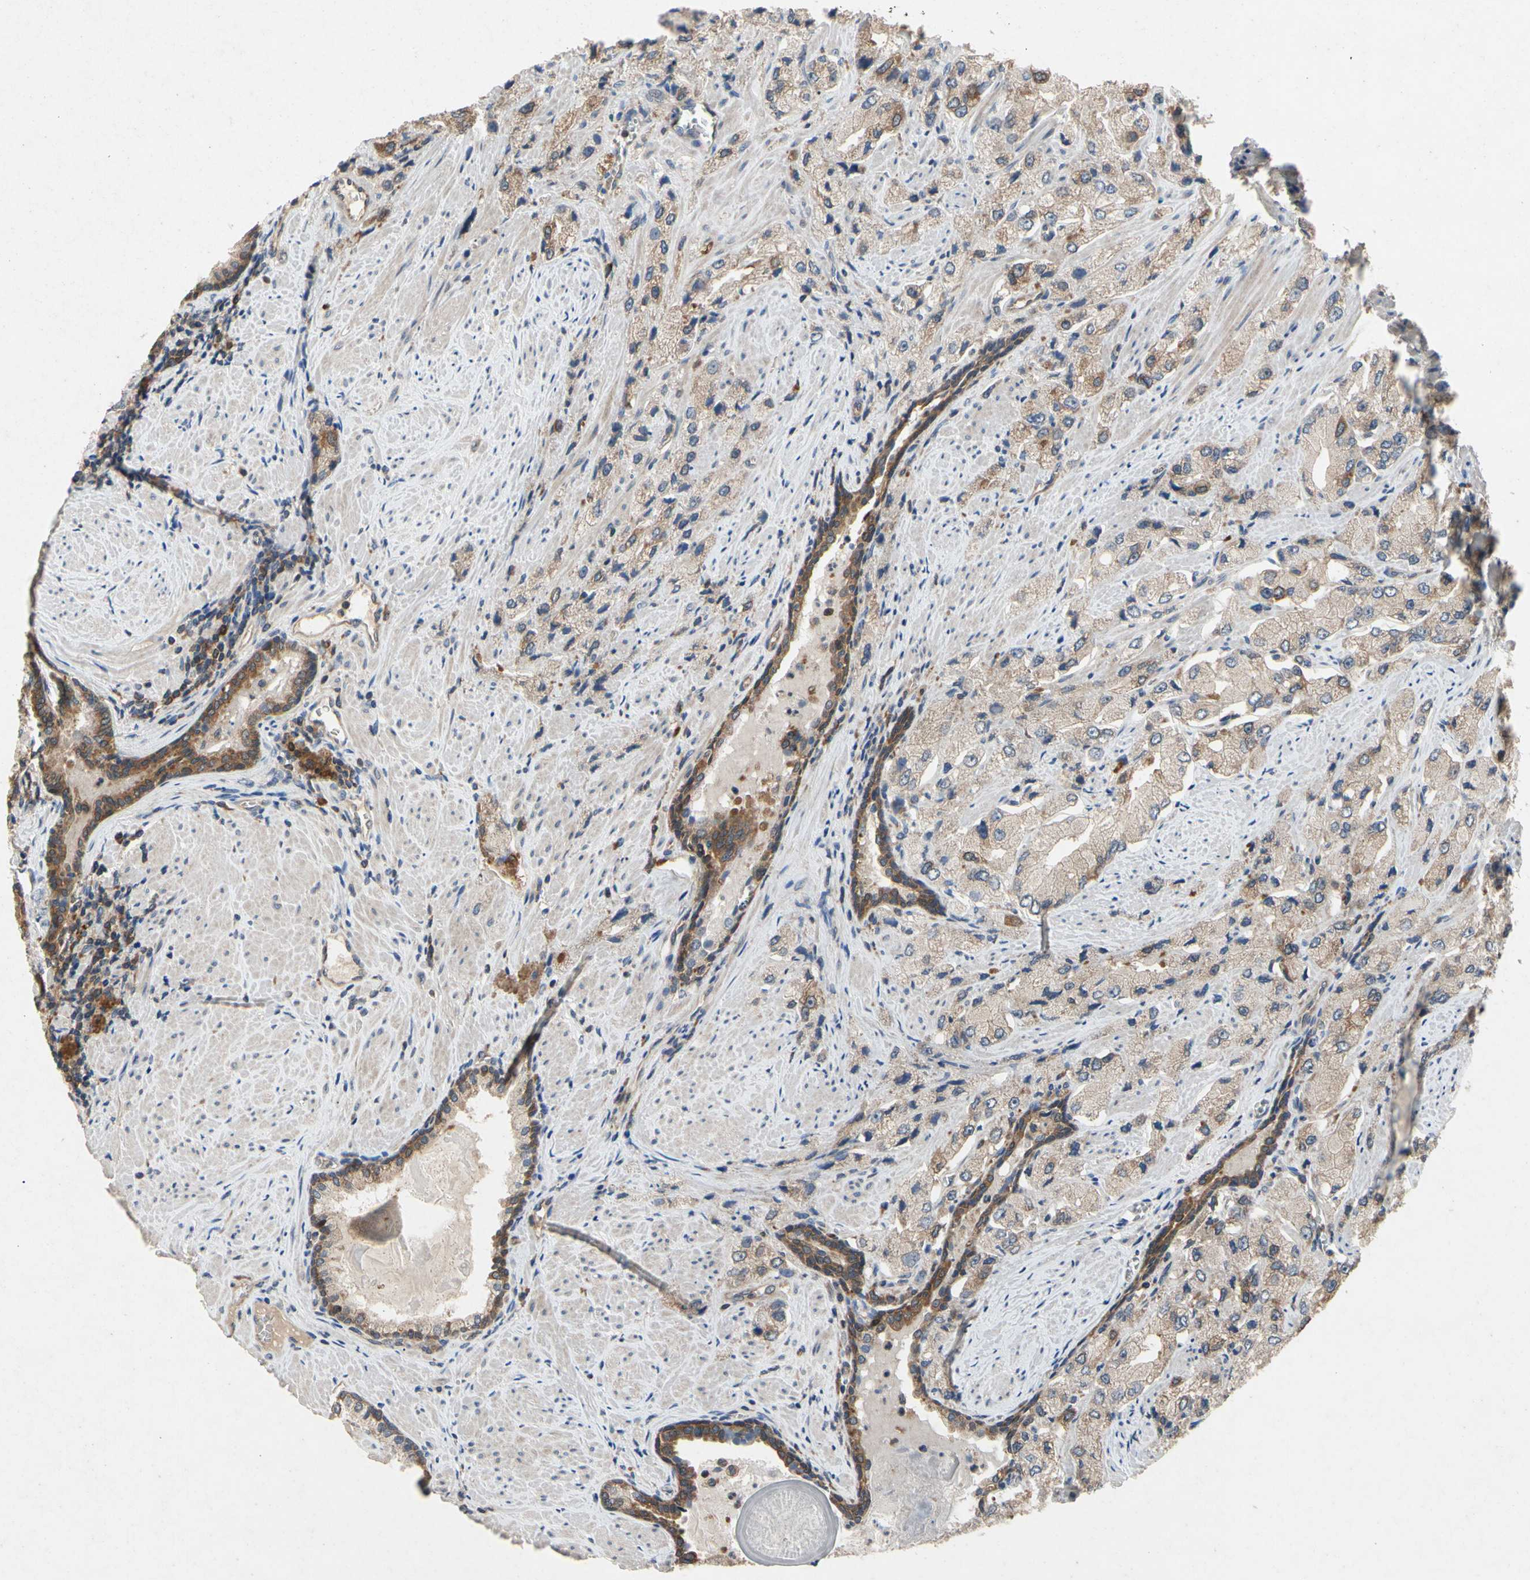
{"staining": {"intensity": "moderate", "quantity": ">75%", "location": "cytoplasmic/membranous"}, "tissue": "prostate cancer", "cell_type": "Tumor cells", "image_type": "cancer", "snomed": [{"axis": "morphology", "description": "Adenocarcinoma, High grade"}, {"axis": "topography", "description": "Prostate"}], "caption": "Human adenocarcinoma (high-grade) (prostate) stained with a brown dye exhibits moderate cytoplasmic/membranous positive staining in approximately >75% of tumor cells.", "gene": "RPS6KA1", "patient": {"sex": "male", "age": 58}}